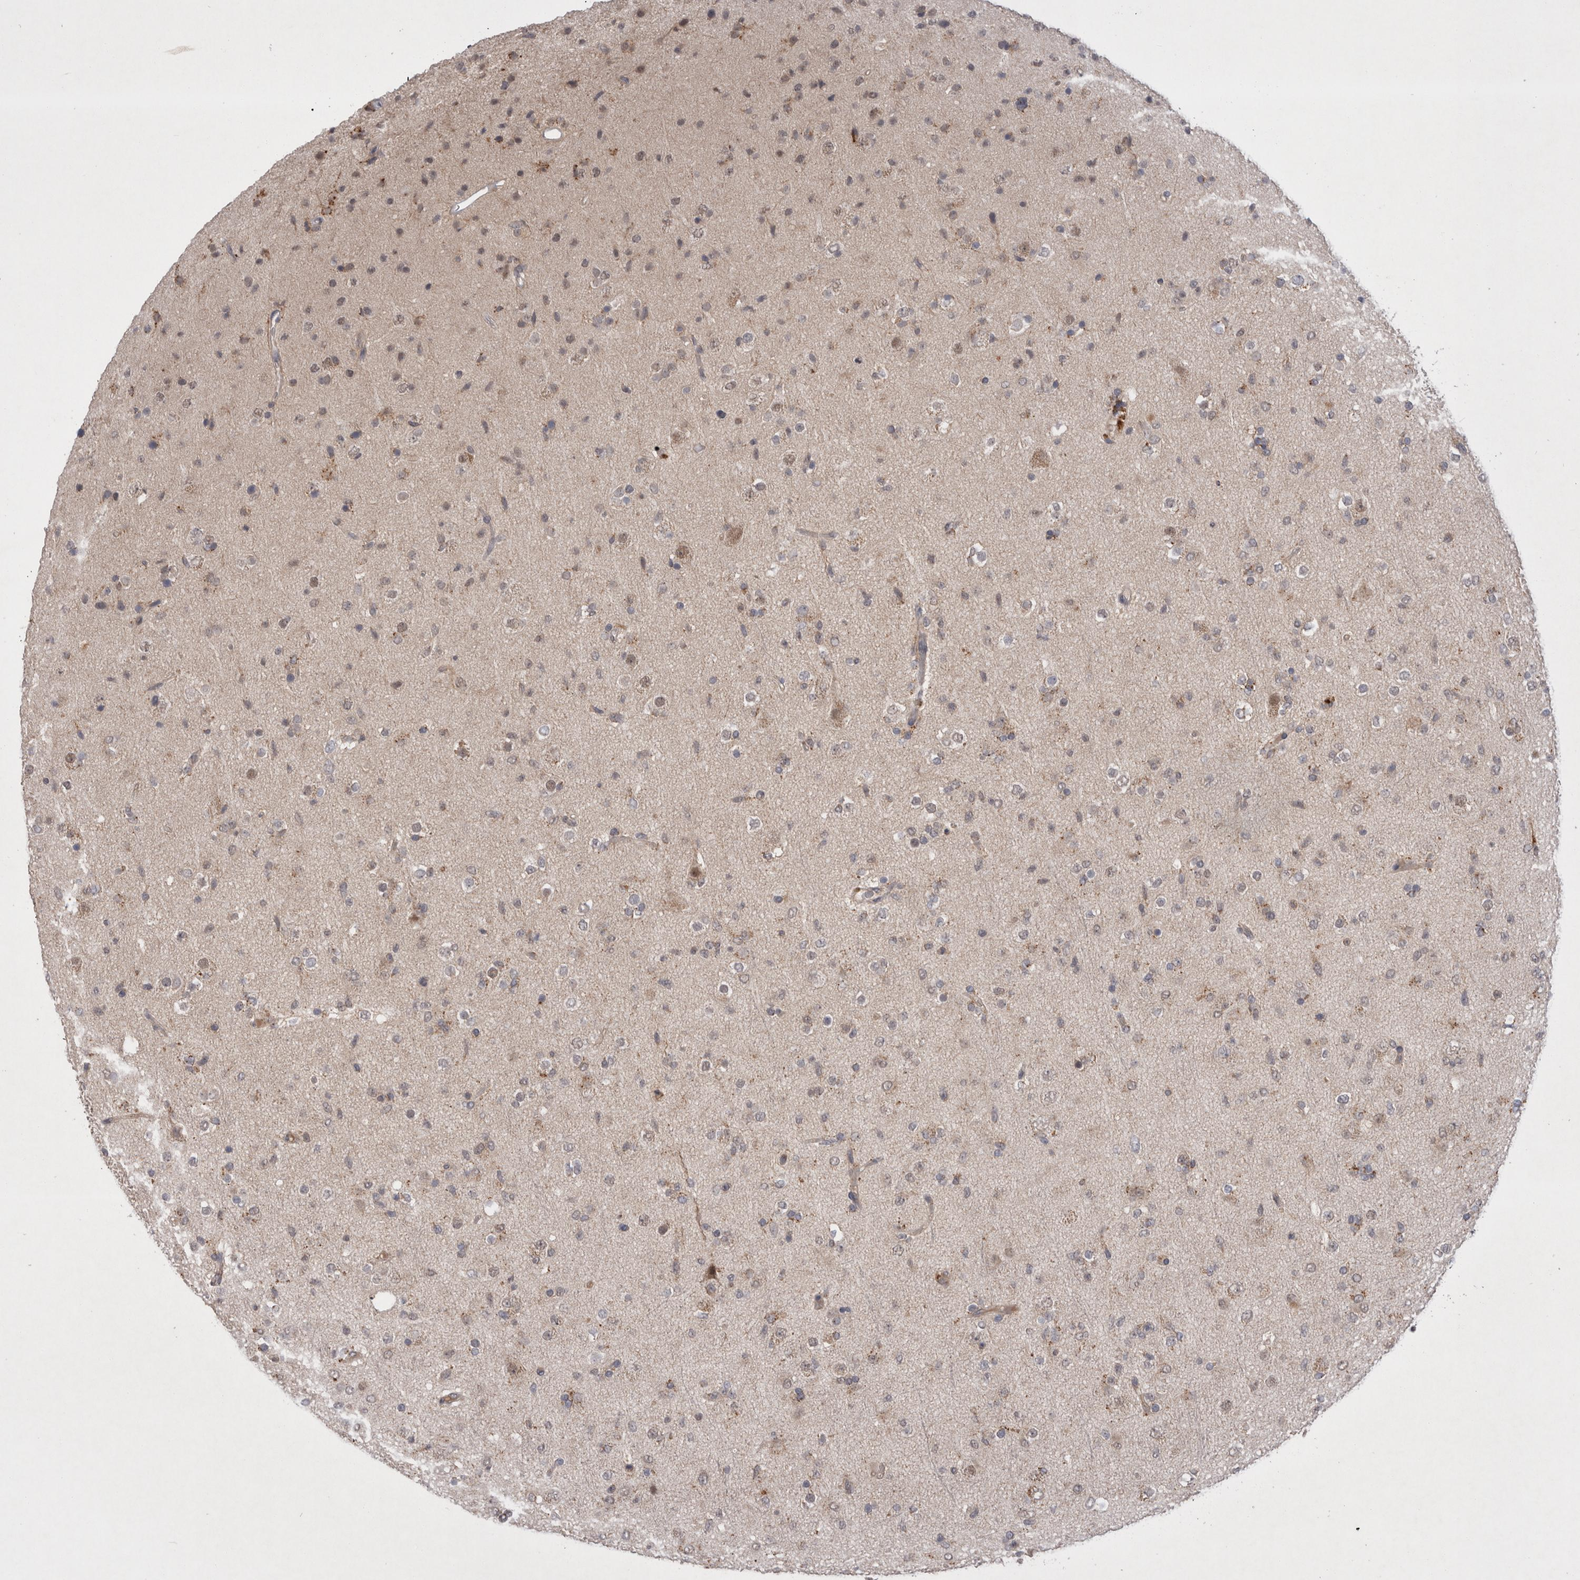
{"staining": {"intensity": "negative", "quantity": "none", "location": "none"}, "tissue": "glioma", "cell_type": "Tumor cells", "image_type": "cancer", "snomed": [{"axis": "morphology", "description": "Glioma, malignant, Low grade"}, {"axis": "topography", "description": "Brain"}], "caption": "The immunohistochemistry (IHC) micrograph has no significant staining in tumor cells of malignant glioma (low-grade) tissue.", "gene": "MRPL37", "patient": {"sex": "male", "age": 65}}